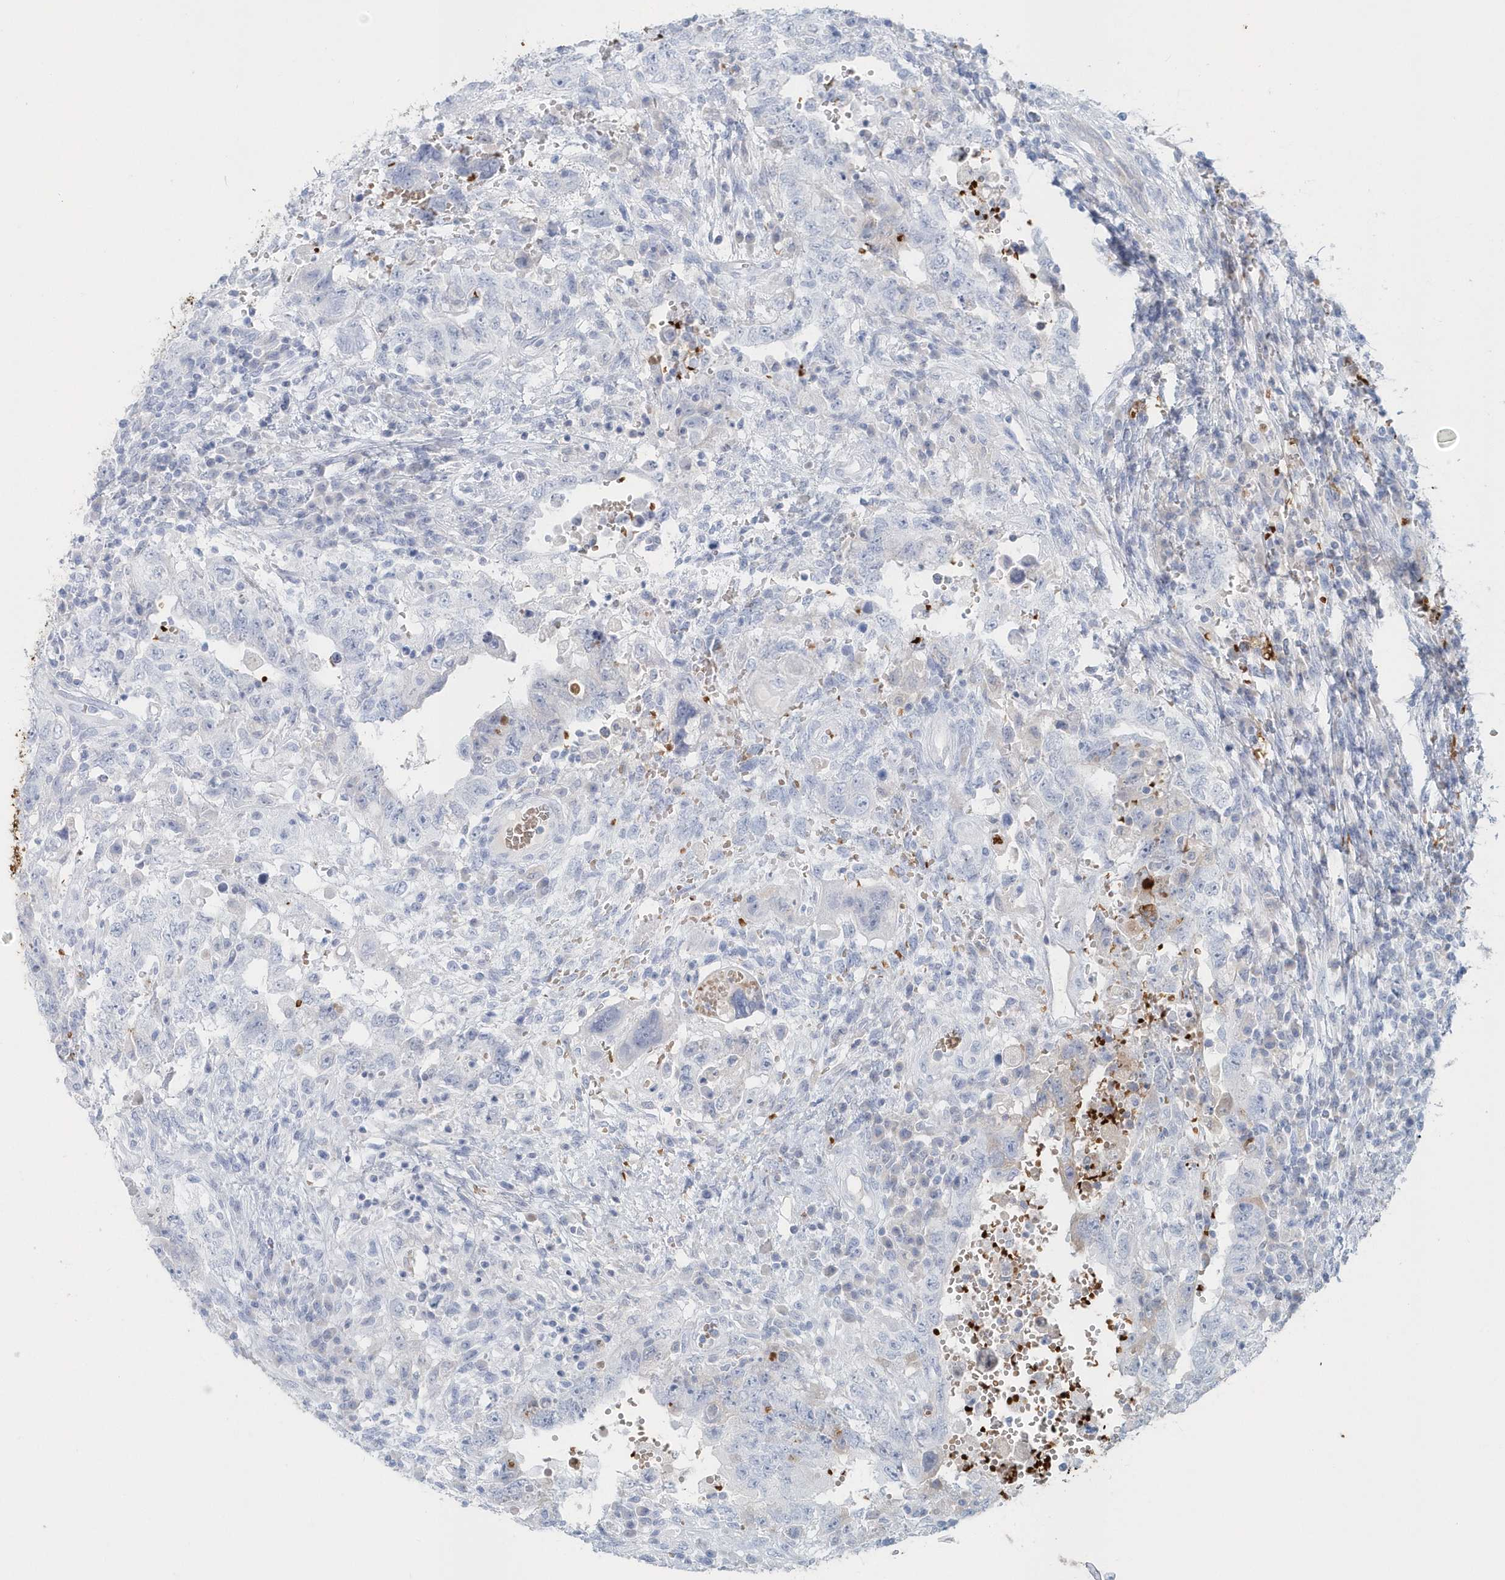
{"staining": {"intensity": "negative", "quantity": "none", "location": "none"}, "tissue": "testis cancer", "cell_type": "Tumor cells", "image_type": "cancer", "snomed": [{"axis": "morphology", "description": "Carcinoma, Embryonal, NOS"}, {"axis": "topography", "description": "Testis"}], "caption": "A high-resolution image shows IHC staining of embryonal carcinoma (testis), which shows no significant positivity in tumor cells.", "gene": "HBA2", "patient": {"sex": "male", "age": 26}}